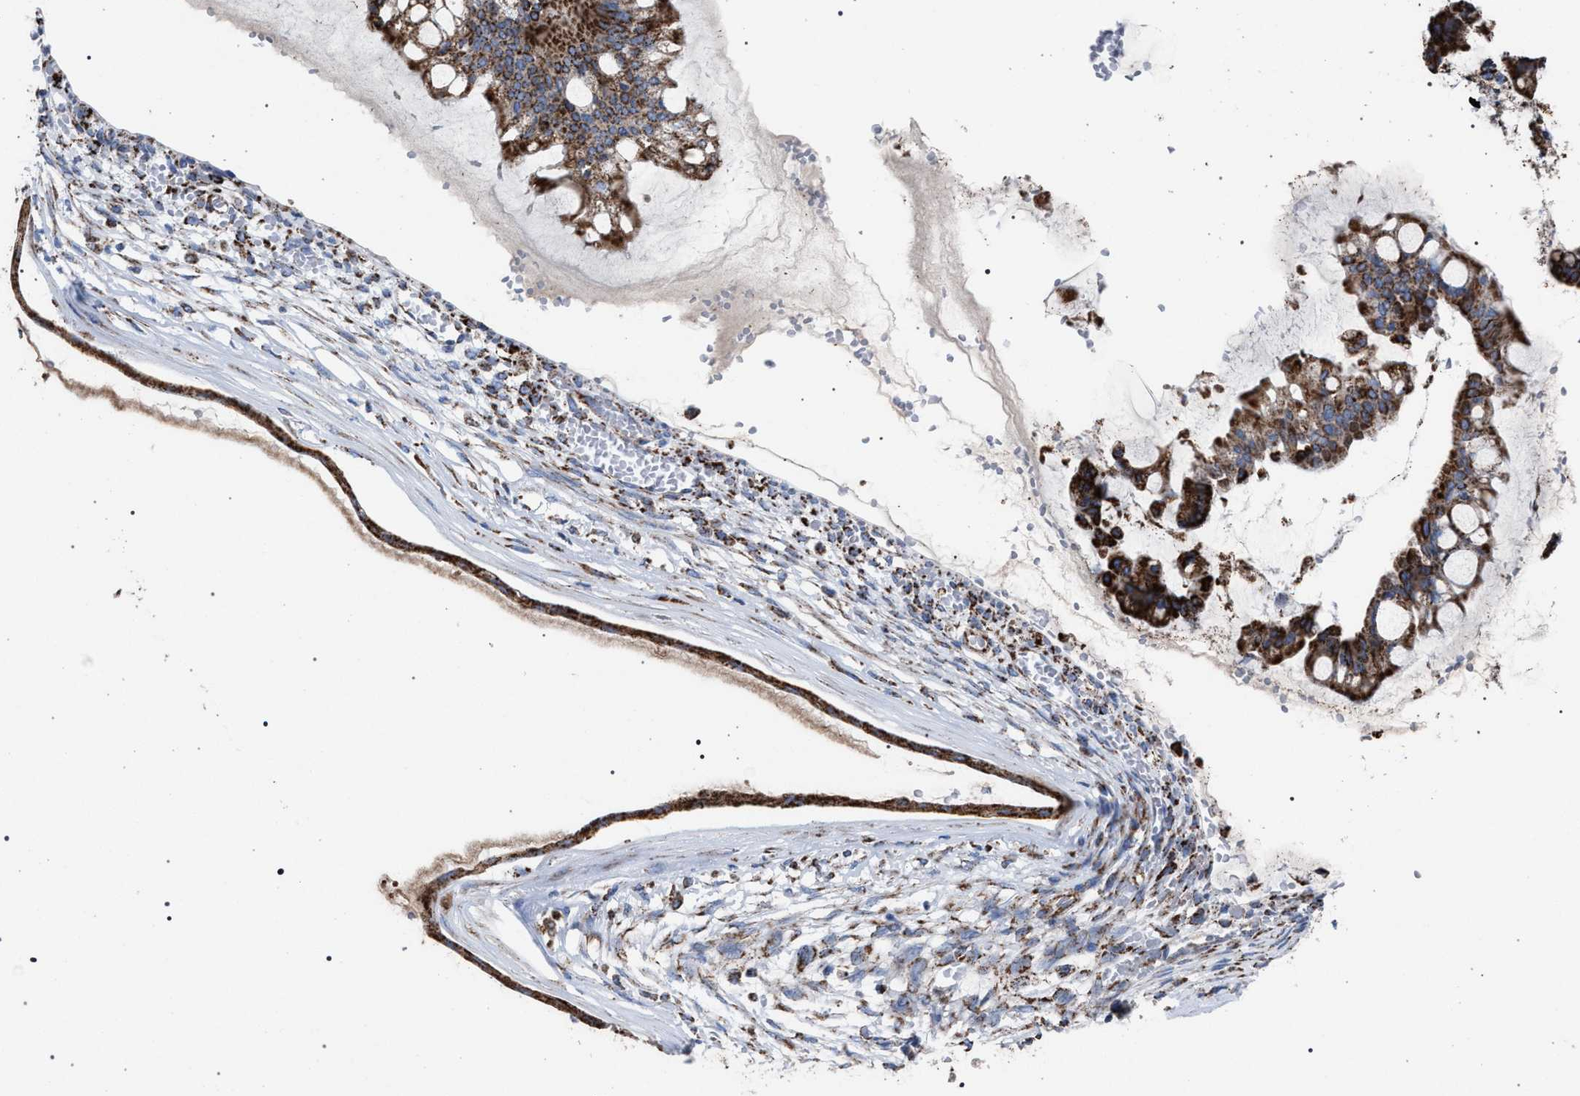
{"staining": {"intensity": "strong", "quantity": ">75%", "location": "cytoplasmic/membranous"}, "tissue": "ovarian cancer", "cell_type": "Tumor cells", "image_type": "cancer", "snomed": [{"axis": "morphology", "description": "Cystadenocarcinoma, mucinous, NOS"}, {"axis": "topography", "description": "Ovary"}], "caption": "DAB (3,3'-diaminobenzidine) immunohistochemical staining of human ovarian cancer (mucinous cystadenocarcinoma) reveals strong cytoplasmic/membranous protein positivity in approximately >75% of tumor cells.", "gene": "VPS13A", "patient": {"sex": "female", "age": 73}}